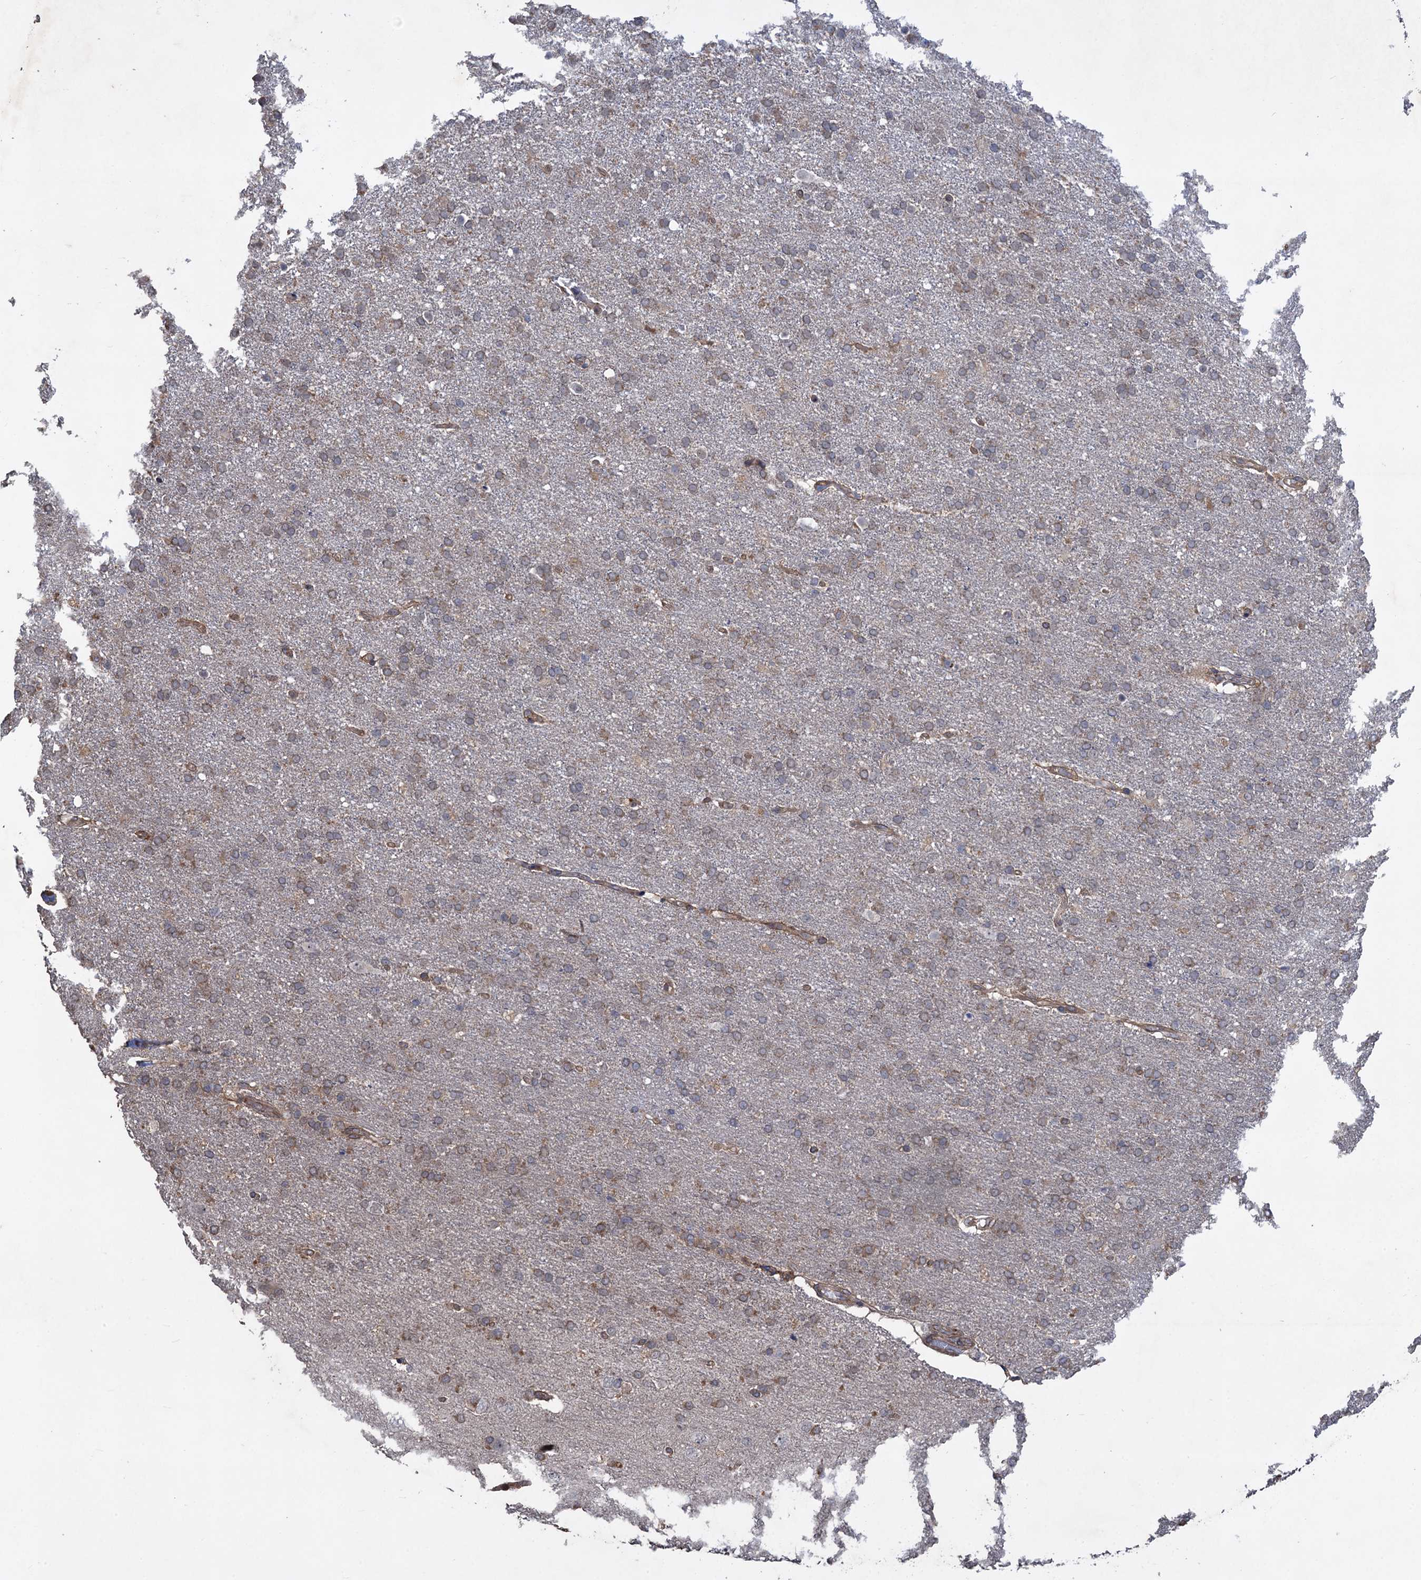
{"staining": {"intensity": "weak", "quantity": "25%-75%", "location": "cytoplasmic/membranous"}, "tissue": "glioma", "cell_type": "Tumor cells", "image_type": "cancer", "snomed": [{"axis": "morphology", "description": "Glioma, malignant, High grade"}, {"axis": "topography", "description": "Brain"}], "caption": "Immunohistochemical staining of malignant high-grade glioma reveals low levels of weak cytoplasmic/membranous expression in approximately 25%-75% of tumor cells.", "gene": "NUDT22", "patient": {"sex": "male", "age": 72}}